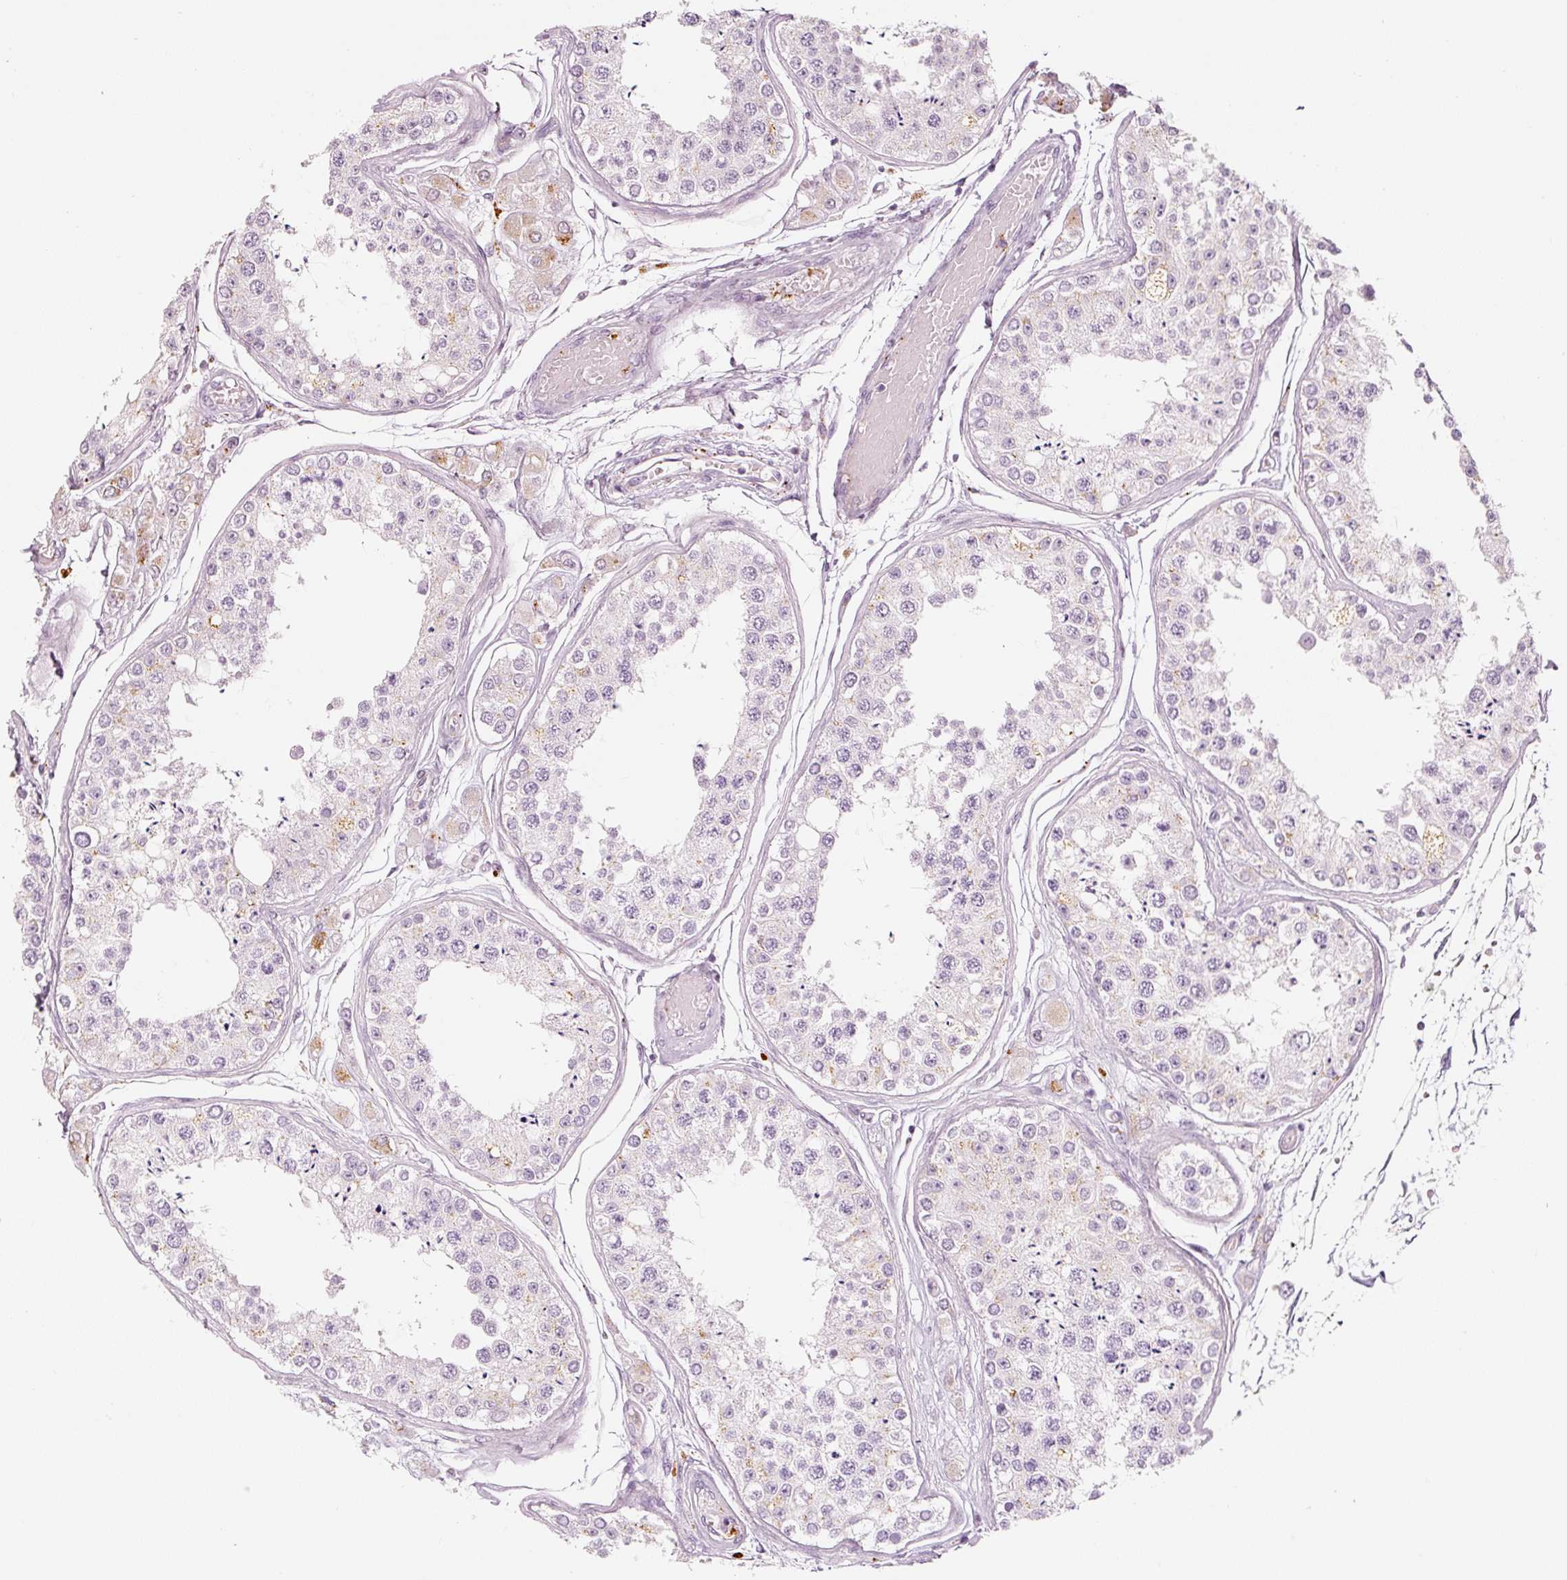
{"staining": {"intensity": "weak", "quantity": "<25%", "location": "cytoplasmic/membranous"}, "tissue": "testis", "cell_type": "Cells in seminiferous ducts", "image_type": "normal", "snomed": [{"axis": "morphology", "description": "Normal tissue, NOS"}, {"axis": "topography", "description": "Testis"}], "caption": "DAB immunohistochemical staining of benign testis demonstrates no significant positivity in cells in seminiferous ducts. (Stains: DAB immunohistochemistry (IHC) with hematoxylin counter stain, Microscopy: brightfield microscopy at high magnification).", "gene": "LECT2", "patient": {"sex": "male", "age": 25}}